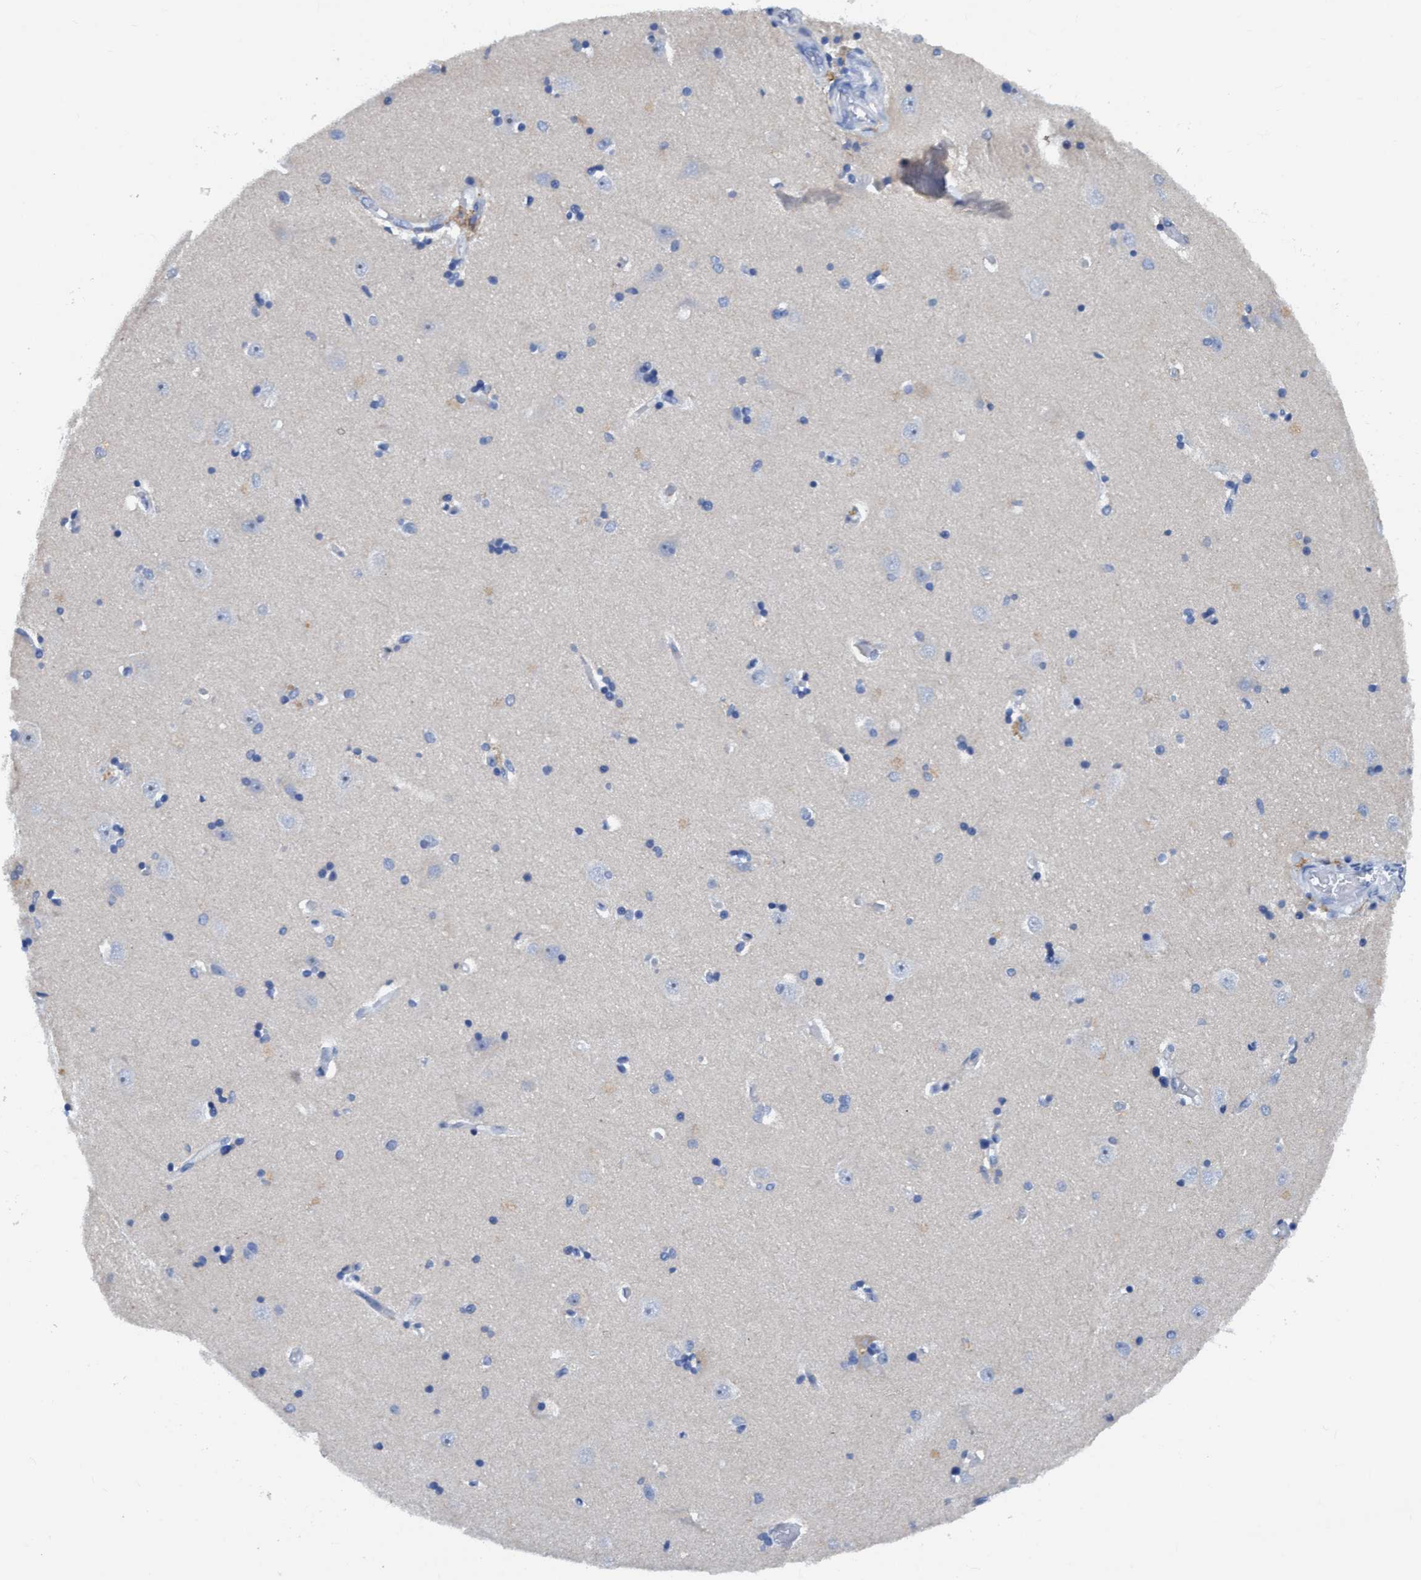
{"staining": {"intensity": "negative", "quantity": "none", "location": "none"}, "tissue": "hippocampus", "cell_type": "Glial cells", "image_type": "normal", "snomed": [{"axis": "morphology", "description": "Normal tissue, NOS"}, {"axis": "topography", "description": "Hippocampus"}], "caption": "Immunohistochemistry (IHC) of unremarkable hippocampus reveals no staining in glial cells.", "gene": "DNAI1", "patient": {"sex": "male", "age": 45}}